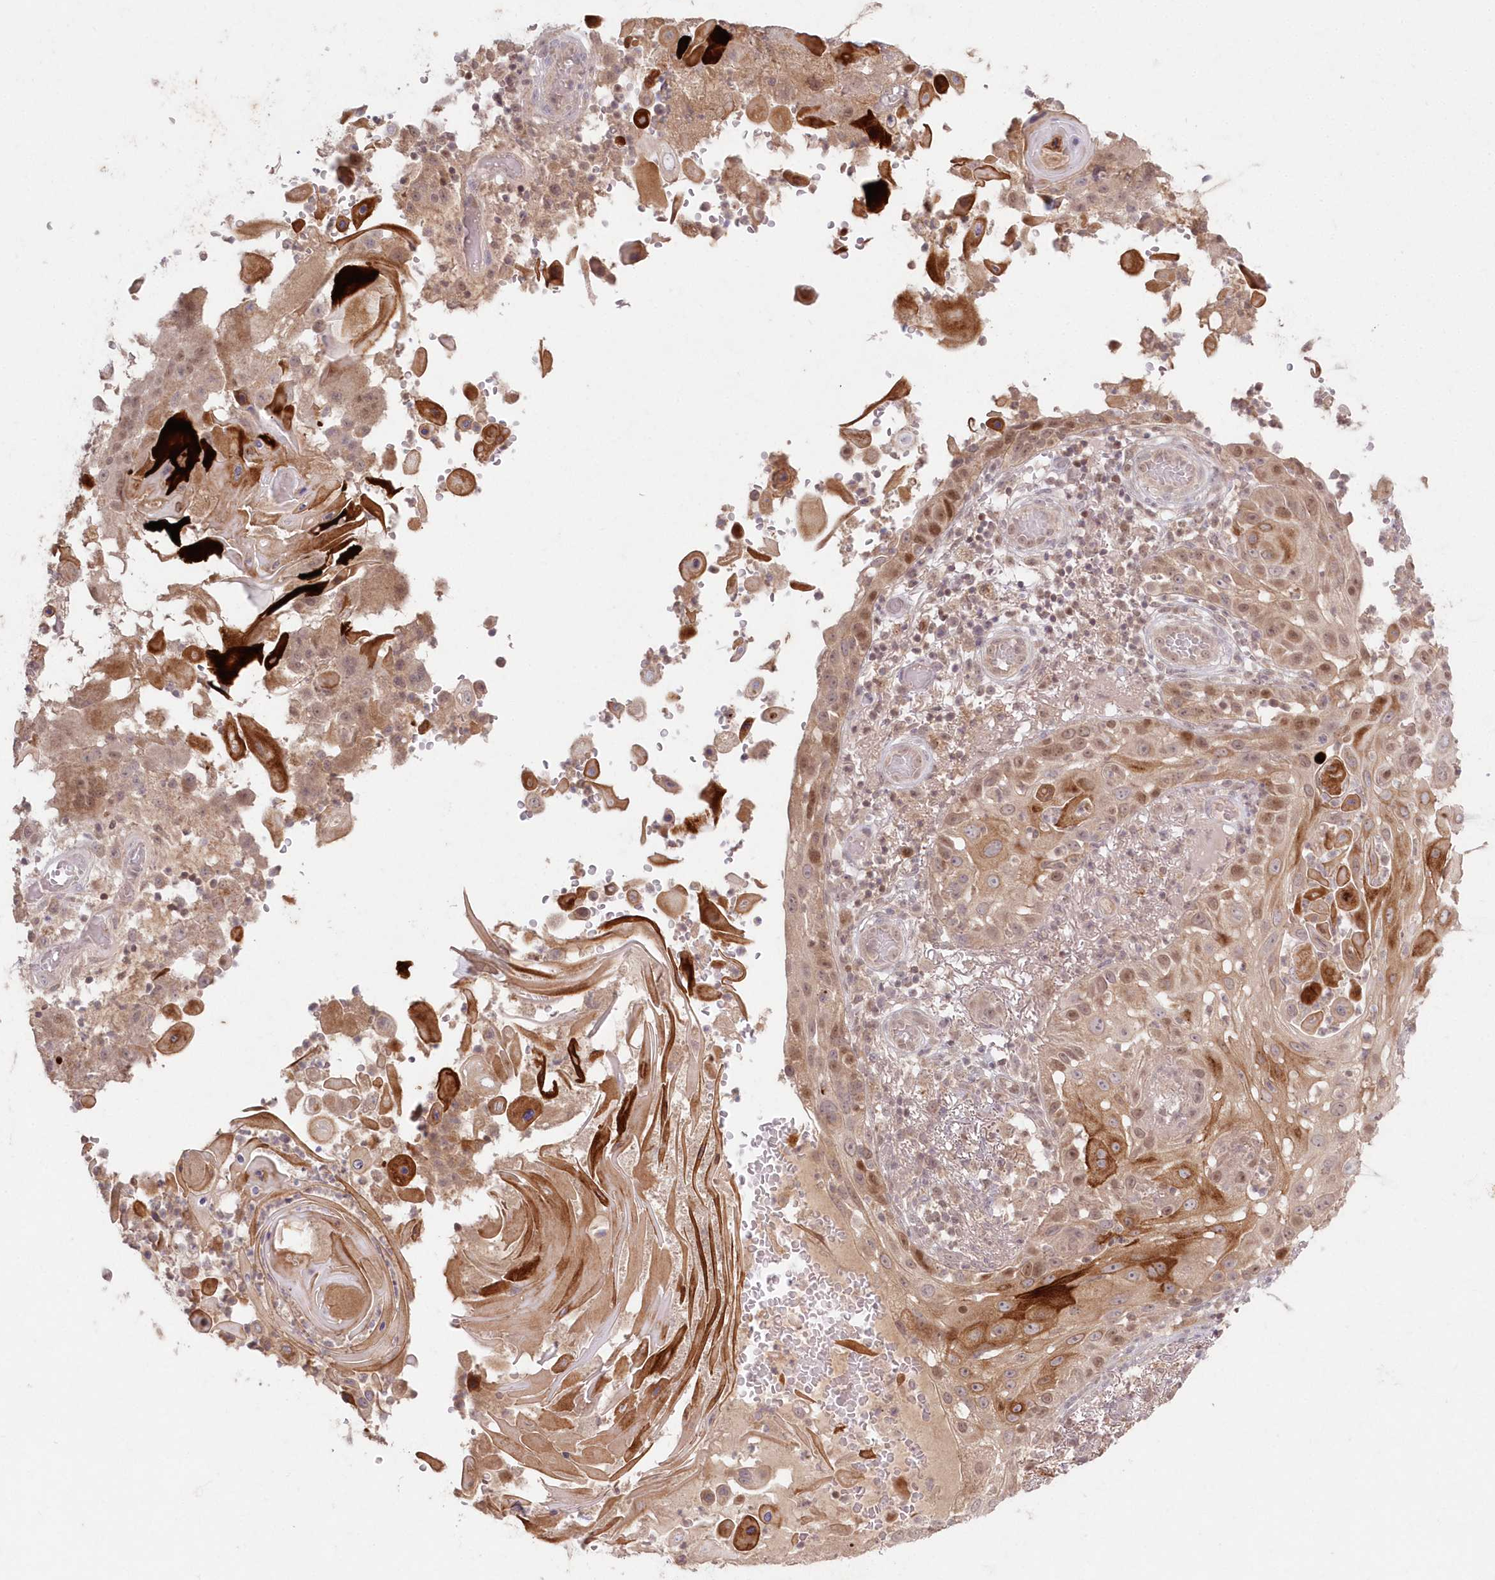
{"staining": {"intensity": "moderate", "quantity": "25%-75%", "location": "cytoplasmic/membranous,nuclear"}, "tissue": "skin cancer", "cell_type": "Tumor cells", "image_type": "cancer", "snomed": [{"axis": "morphology", "description": "Squamous cell carcinoma, NOS"}, {"axis": "topography", "description": "Skin"}], "caption": "An immunohistochemistry (IHC) image of tumor tissue is shown. Protein staining in brown labels moderate cytoplasmic/membranous and nuclear positivity in squamous cell carcinoma (skin) within tumor cells.", "gene": "ASCC1", "patient": {"sex": "female", "age": 44}}